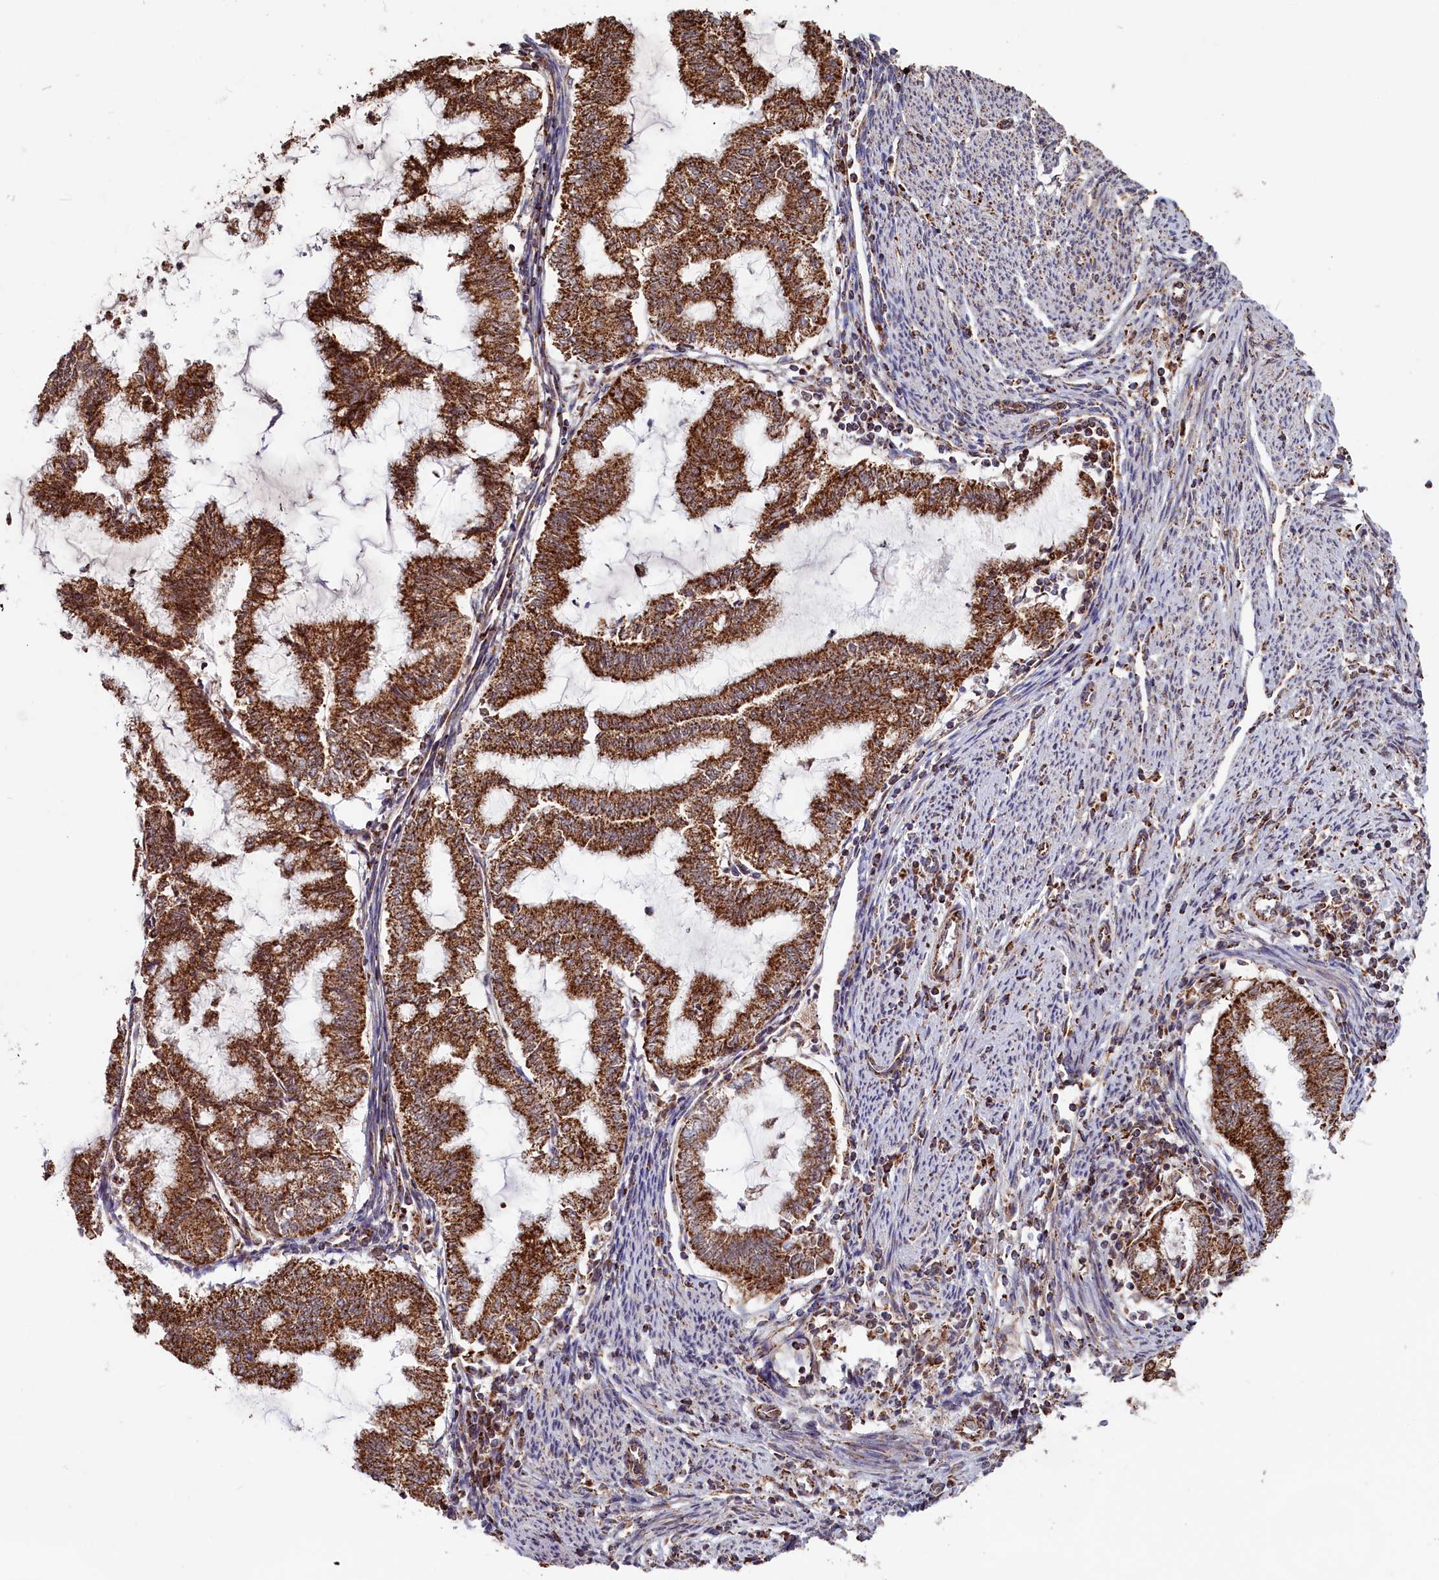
{"staining": {"intensity": "strong", "quantity": ">75%", "location": "cytoplasmic/membranous"}, "tissue": "endometrial cancer", "cell_type": "Tumor cells", "image_type": "cancer", "snomed": [{"axis": "morphology", "description": "Adenocarcinoma, NOS"}, {"axis": "topography", "description": "Endometrium"}], "caption": "DAB immunohistochemical staining of human adenocarcinoma (endometrial) exhibits strong cytoplasmic/membranous protein staining in approximately >75% of tumor cells.", "gene": "MACROD1", "patient": {"sex": "female", "age": 79}}